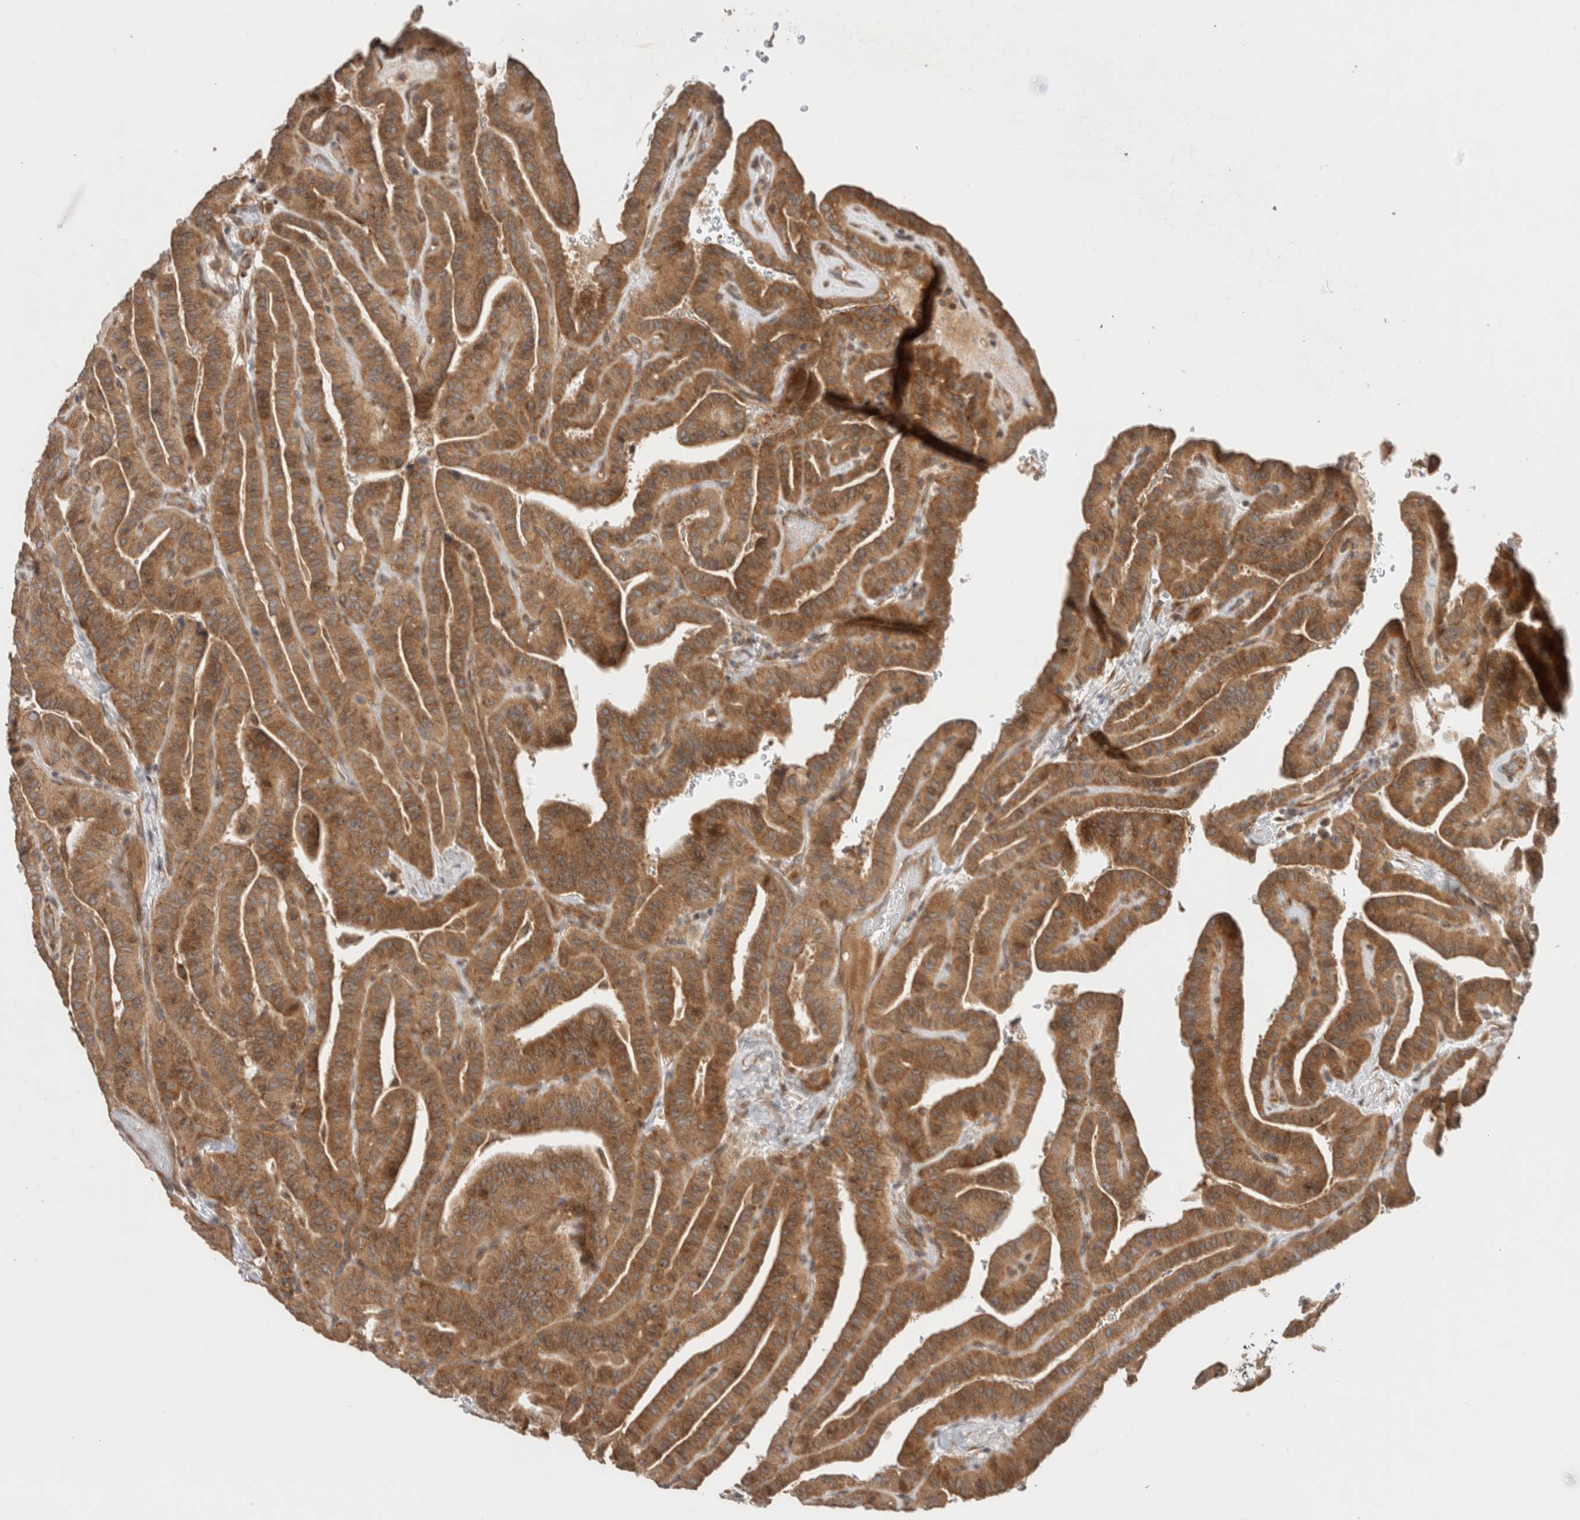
{"staining": {"intensity": "moderate", "quantity": ">75%", "location": "cytoplasmic/membranous"}, "tissue": "thyroid cancer", "cell_type": "Tumor cells", "image_type": "cancer", "snomed": [{"axis": "morphology", "description": "Papillary adenocarcinoma, NOS"}, {"axis": "topography", "description": "Thyroid gland"}], "caption": "IHC micrograph of neoplastic tissue: human thyroid cancer (papillary adenocarcinoma) stained using immunohistochemistry (IHC) shows medium levels of moderate protein expression localized specifically in the cytoplasmic/membranous of tumor cells, appearing as a cytoplasmic/membranous brown color.", "gene": "PUM1", "patient": {"sex": "male", "age": 77}}